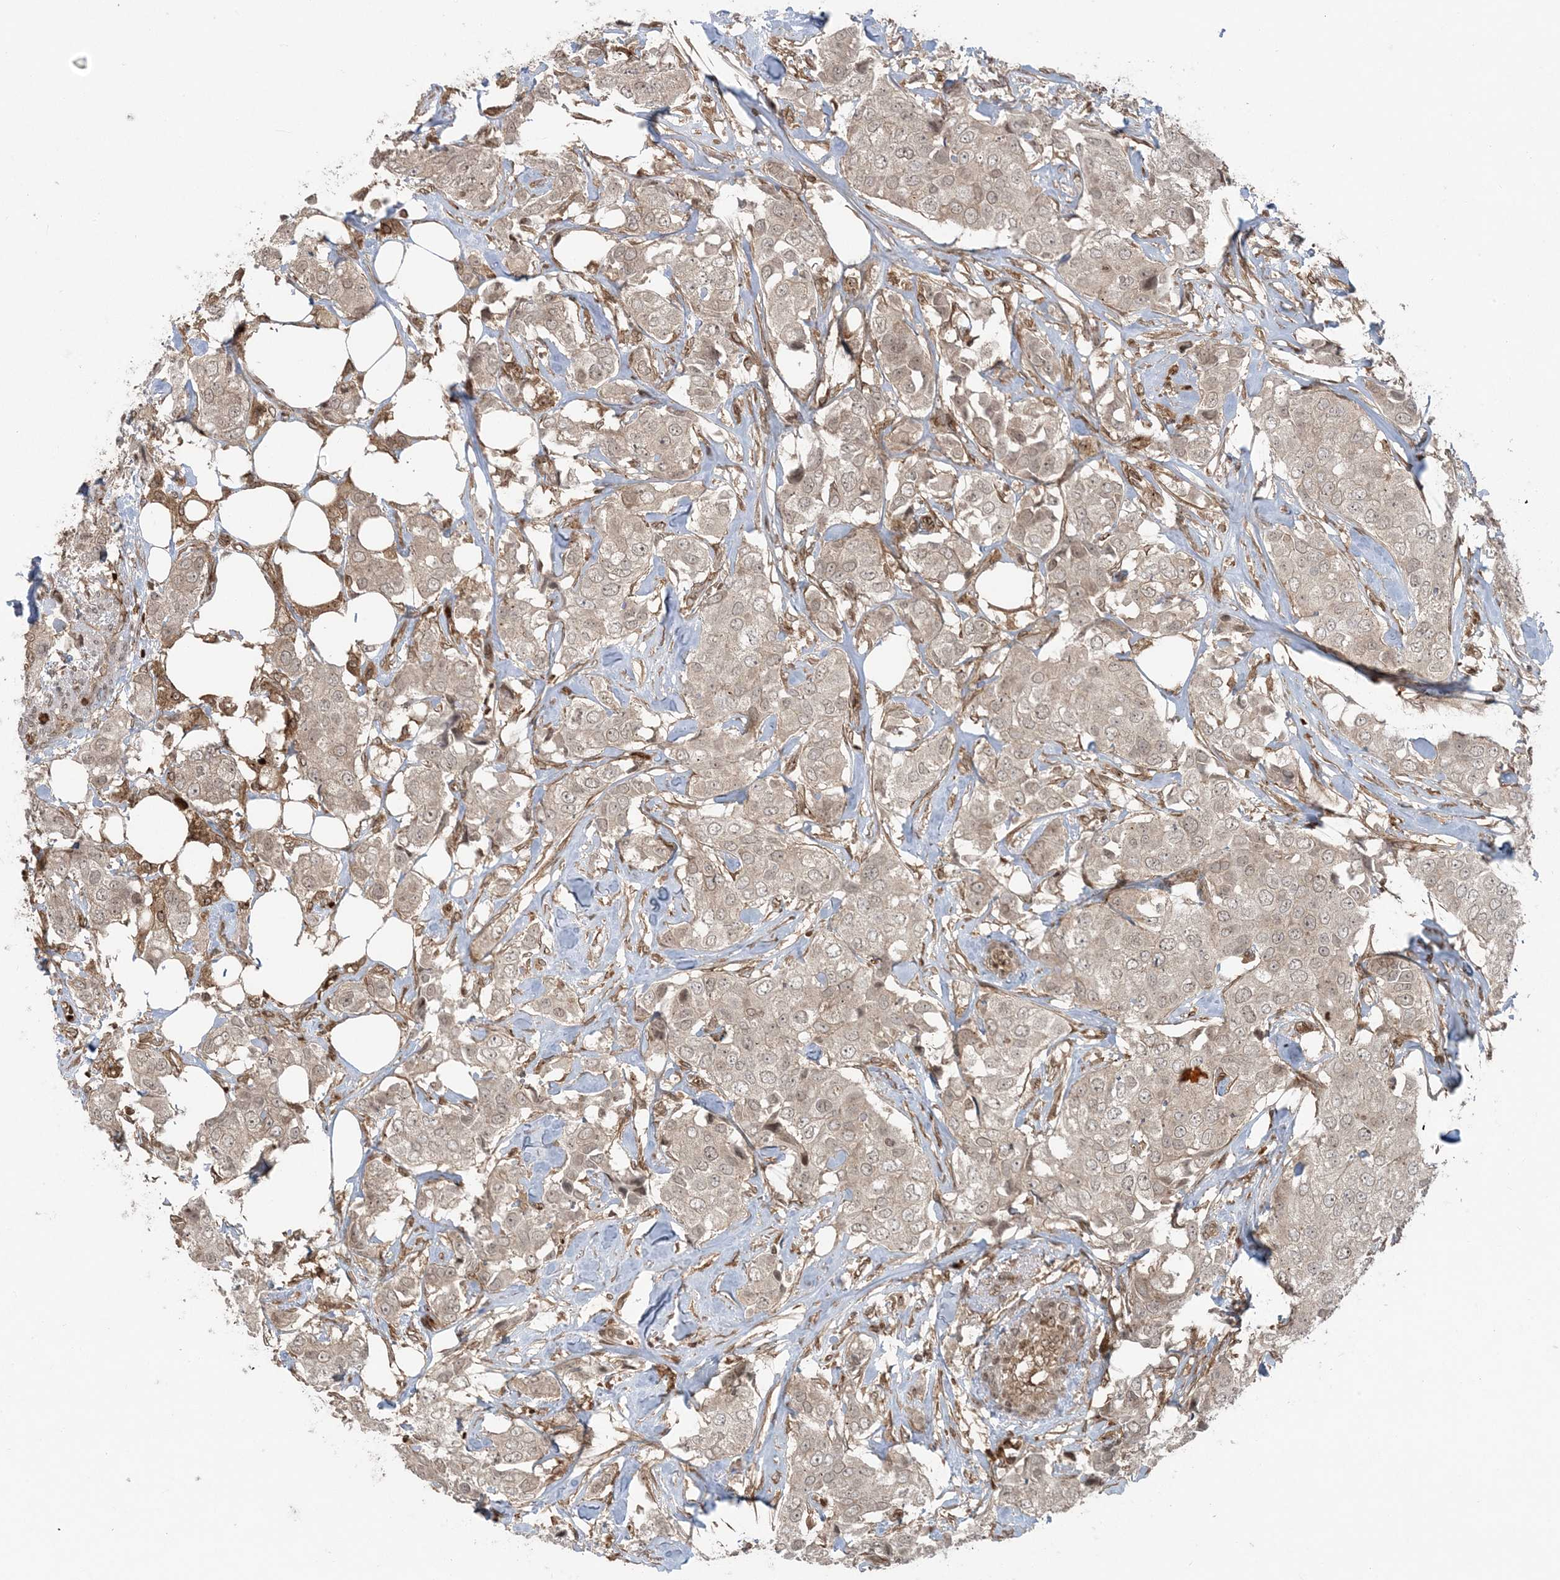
{"staining": {"intensity": "moderate", "quantity": "25%-75%", "location": "cytoplasmic/membranous"}, "tissue": "breast cancer", "cell_type": "Tumor cells", "image_type": "cancer", "snomed": [{"axis": "morphology", "description": "Duct carcinoma"}, {"axis": "topography", "description": "Breast"}], "caption": "Protein staining demonstrates moderate cytoplasmic/membranous positivity in about 25%-75% of tumor cells in intraductal carcinoma (breast). The protein of interest is stained brown, and the nuclei are stained in blue (DAB (3,3'-diaminobenzidine) IHC with brightfield microscopy, high magnification).", "gene": "DDX19B", "patient": {"sex": "female", "age": 80}}